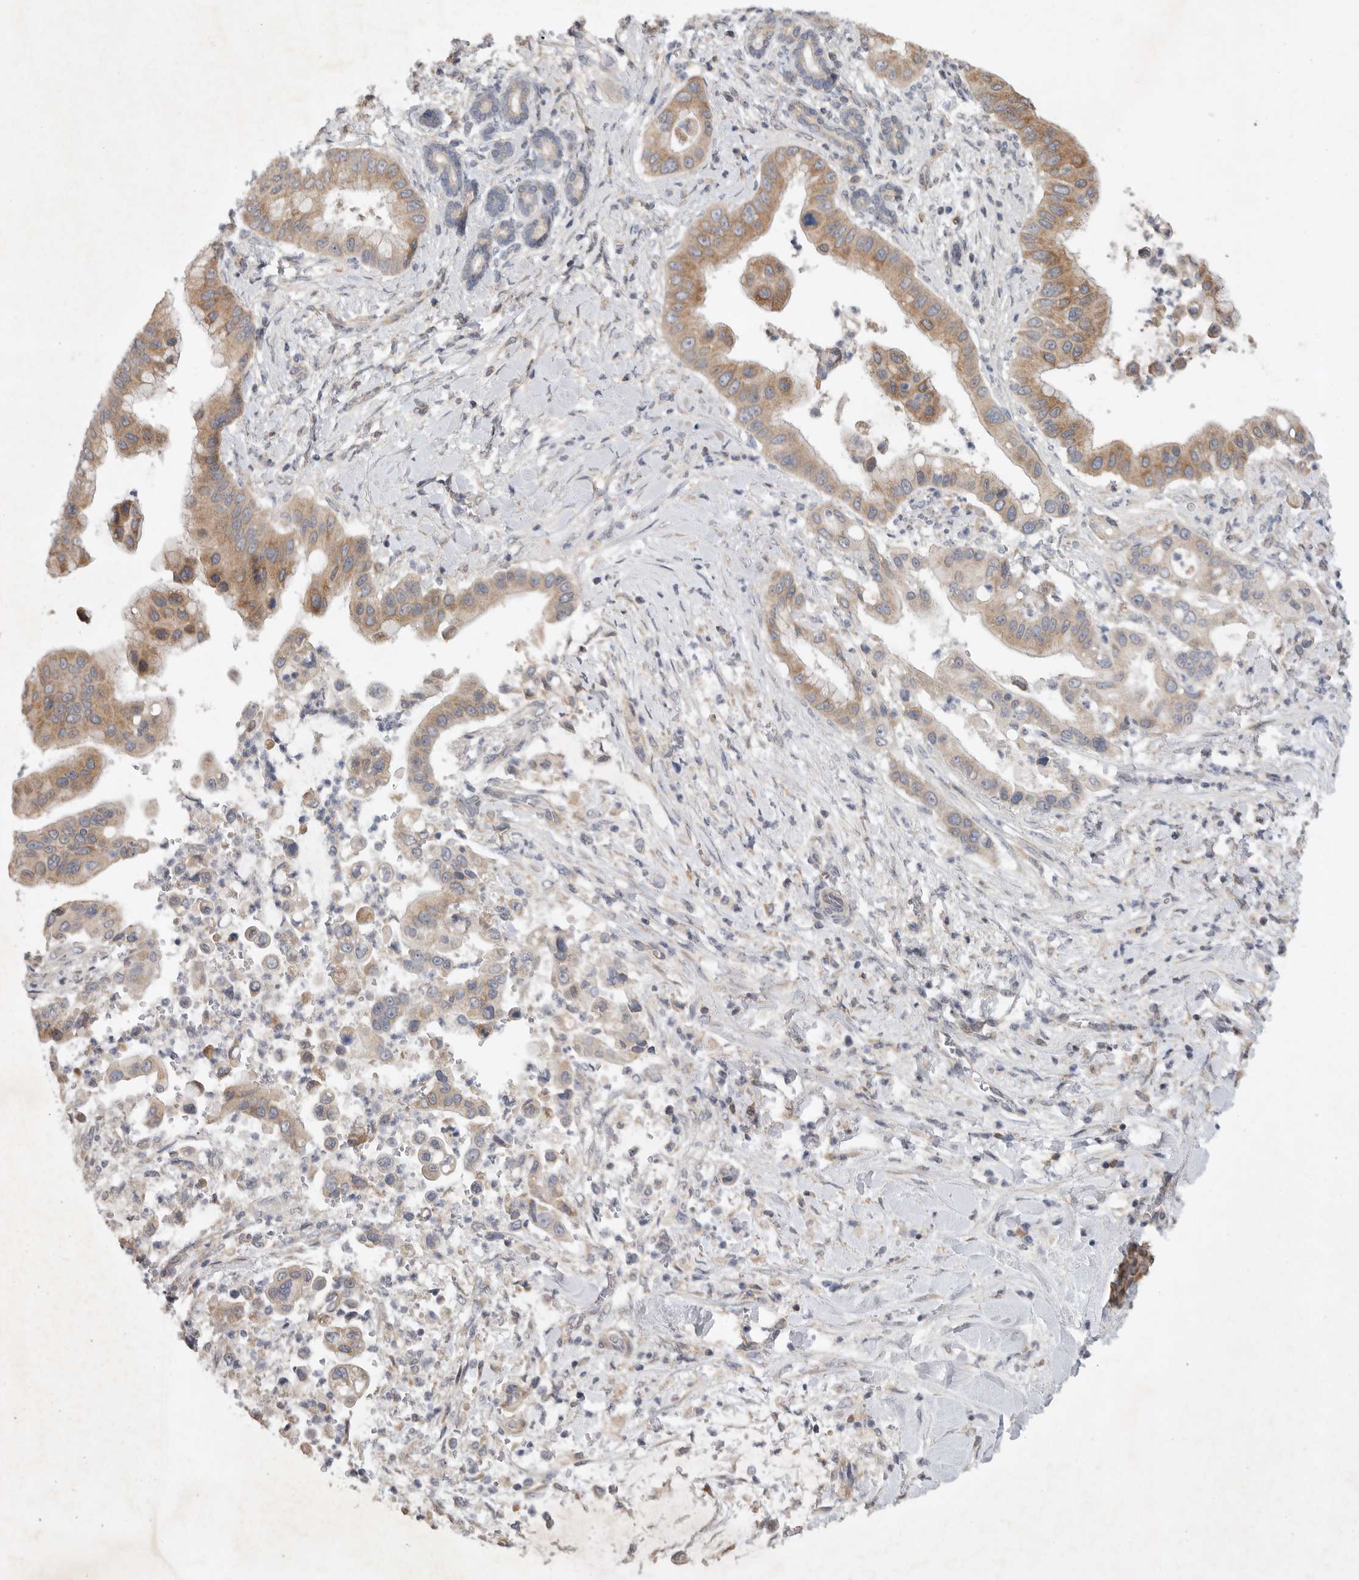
{"staining": {"intensity": "moderate", "quantity": ">75%", "location": "cytoplasmic/membranous"}, "tissue": "liver cancer", "cell_type": "Tumor cells", "image_type": "cancer", "snomed": [{"axis": "morphology", "description": "Cholangiocarcinoma"}, {"axis": "topography", "description": "Liver"}], "caption": "High-magnification brightfield microscopy of liver cholangiocarcinoma stained with DAB (brown) and counterstained with hematoxylin (blue). tumor cells exhibit moderate cytoplasmic/membranous expression is appreciated in about>75% of cells. Nuclei are stained in blue.", "gene": "EDEM3", "patient": {"sex": "female", "age": 54}}